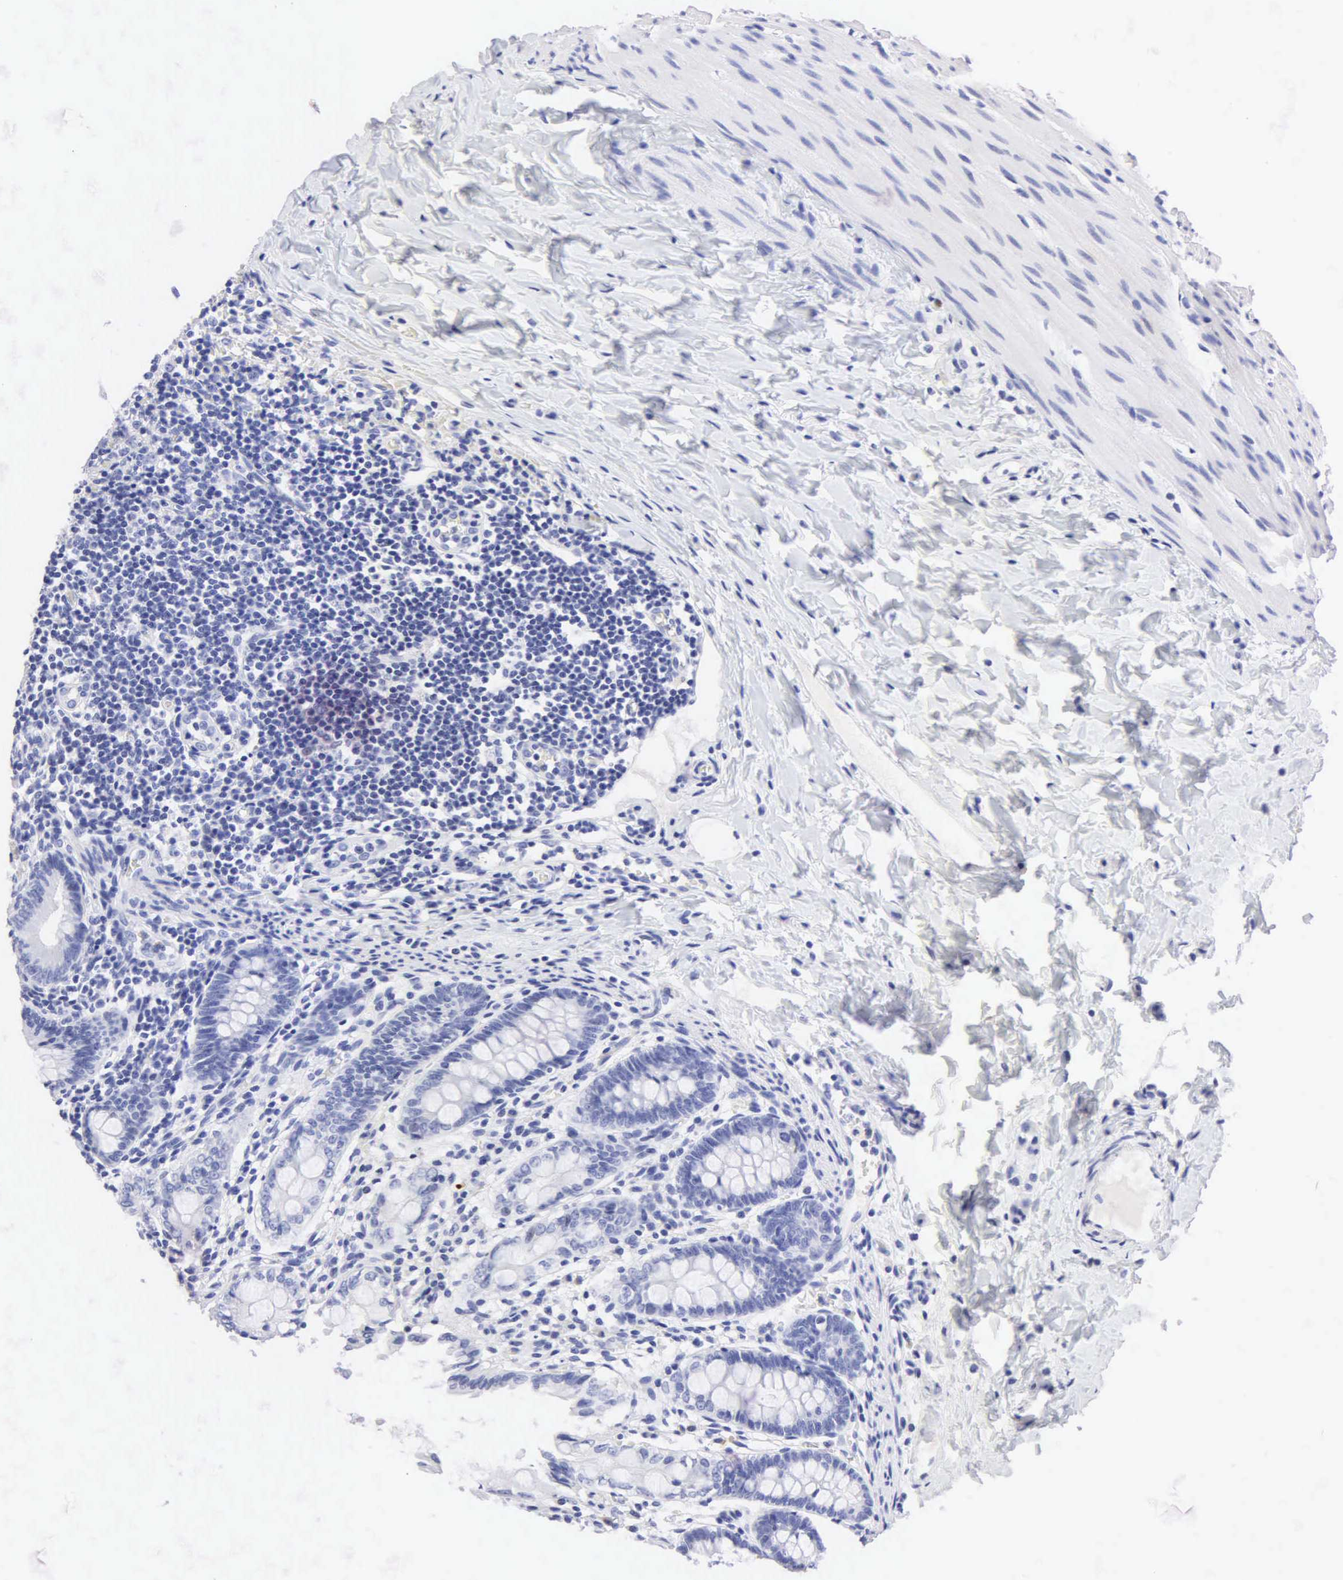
{"staining": {"intensity": "negative", "quantity": "none", "location": "none"}, "tissue": "colon", "cell_type": "Endothelial cells", "image_type": "normal", "snomed": [{"axis": "morphology", "description": "Normal tissue, NOS"}, {"axis": "topography", "description": "Colon"}], "caption": "Endothelial cells are negative for protein expression in benign human colon. (DAB immunohistochemistry, high magnification).", "gene": "NKX2", "patient": {"sex": "male", "age": 1}}